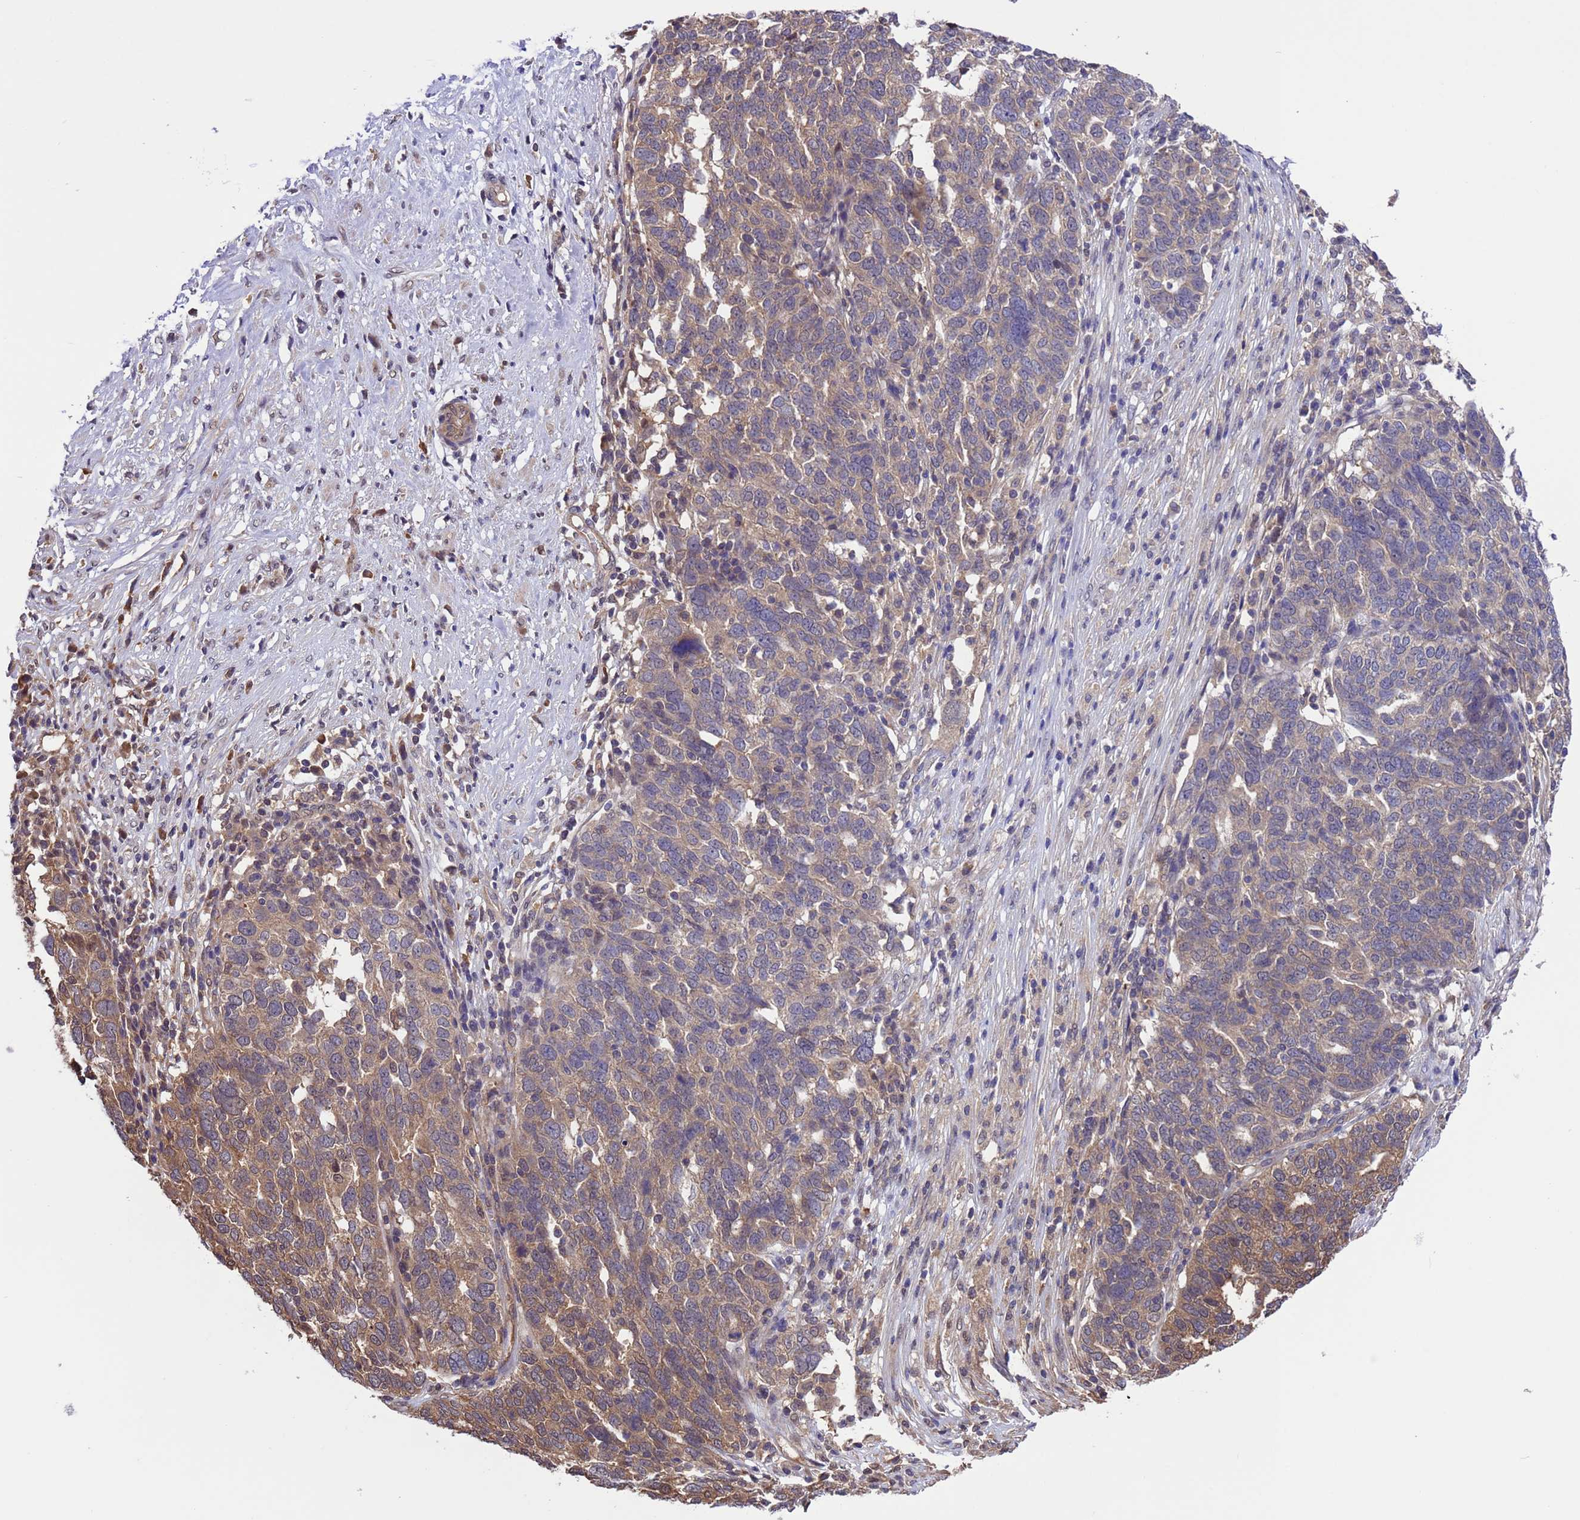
{"staining": {"intensity": "moderate", "quantity": "25%-75%", "location": "cytoplasmic/membranous,nuclear"}, "tissue": "ovarian cancer", "cell_type": "Tumor cells", "image_type": "cancer", "snomed": [{"axis": "morphology", "description": "Cystadenocarcinoma, serous, NOS"}, {"axis": "topography", "description": "Ovary"}], "caption": "The histopathology image displays immunohistochemical staining of ovarian serous cystadenocarcinoma. There is moderate cytoplasmic/membranous and nuclear positivity is identified in about 25%-75% of tumor cells.", "gene": "ZFP69B", "patient": {"sex": "female", "age": 59}}